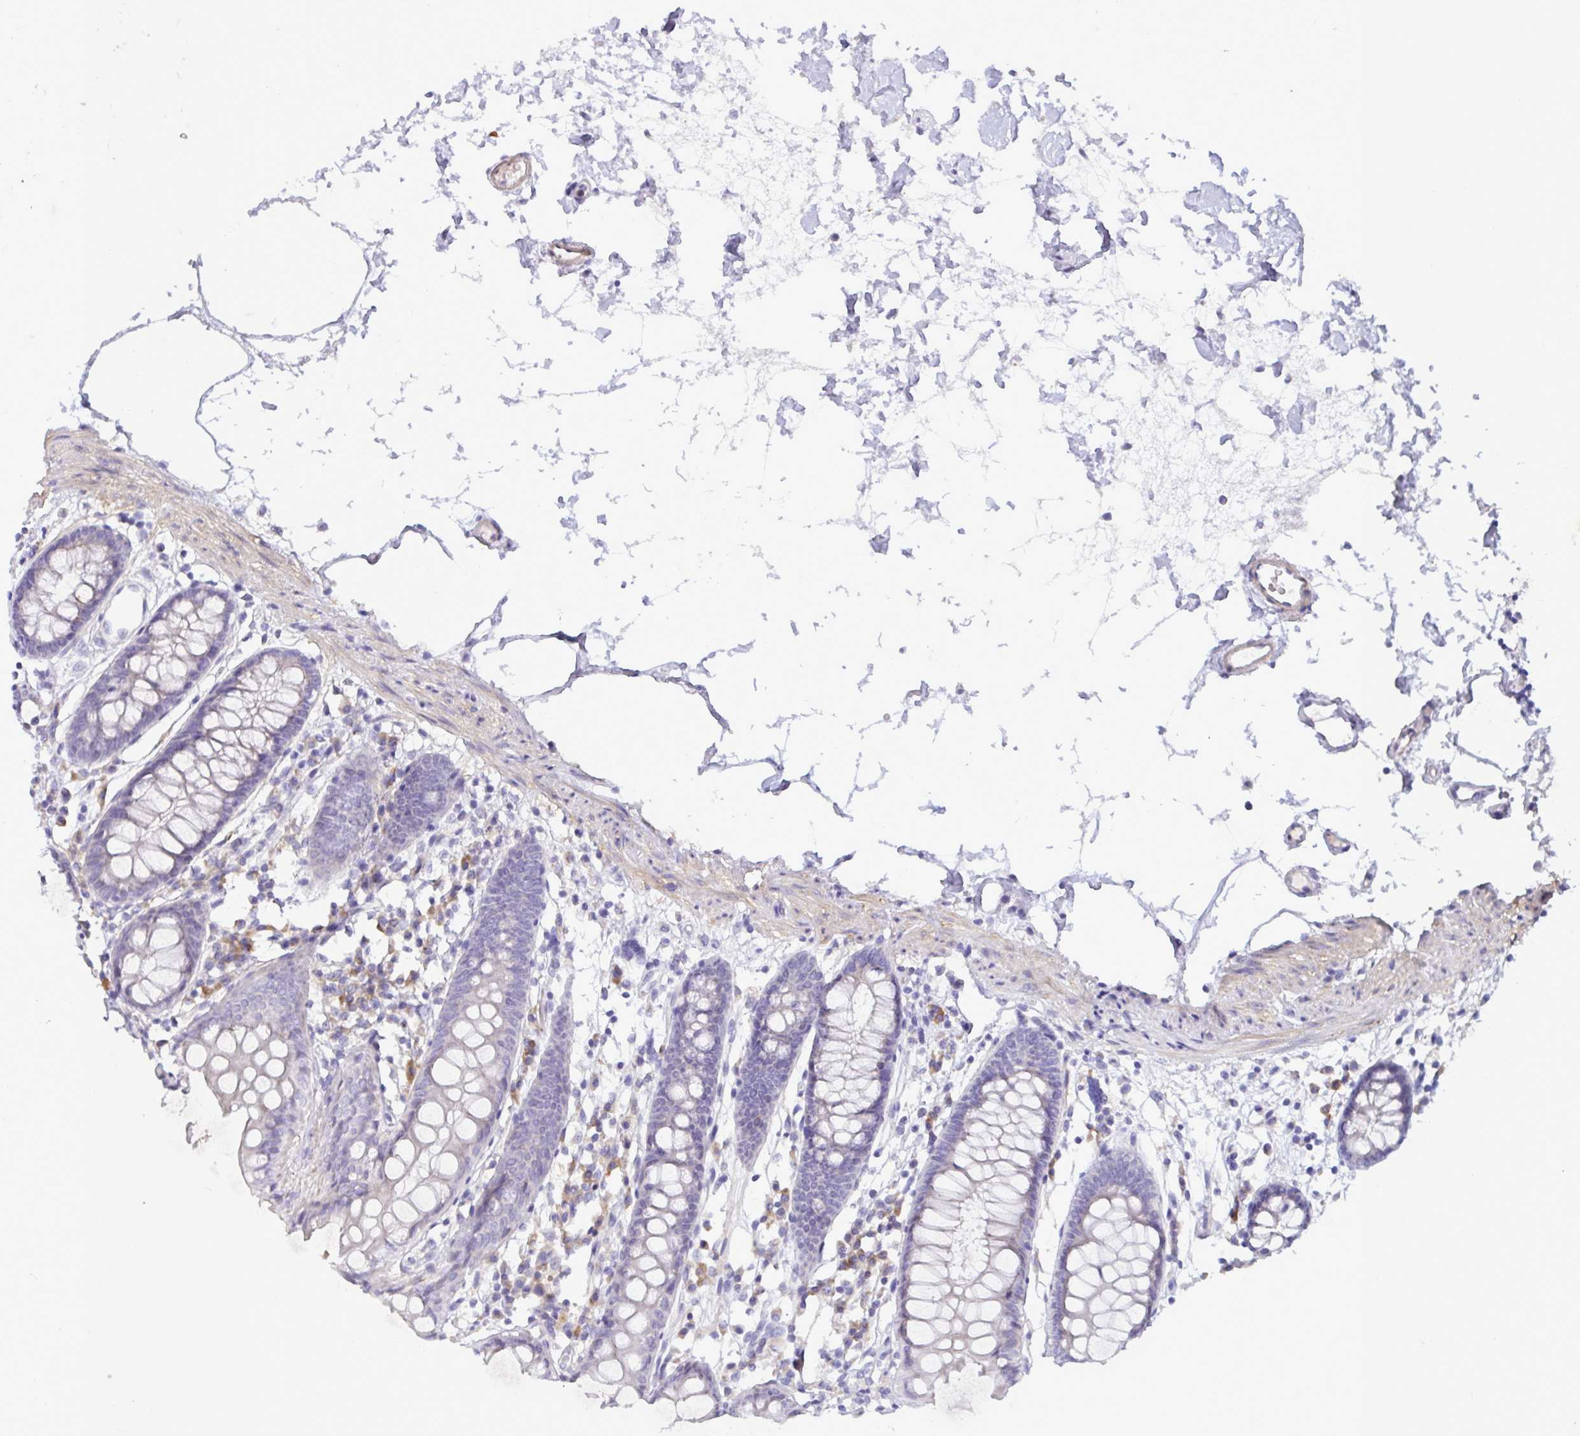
{"staining": {"intensity": "weak", "quantity": "<25%", "location": "cytoplasmic/membranous"}, "tissue": "colon", "cell_type": "Endothelial cells", "image_type": "normal", "snomed": [{"axis": "morphology", "description": "Normal tissue, NOS"}, {"axis": "topography", "description": "Colon"}], "caption": "This is an immunohistochemistry photomicrograph of benign colon. There is no staining in endothelial cells.", "gene": "FAM86B1", "patient": {"sex": "female", "age": 84}}